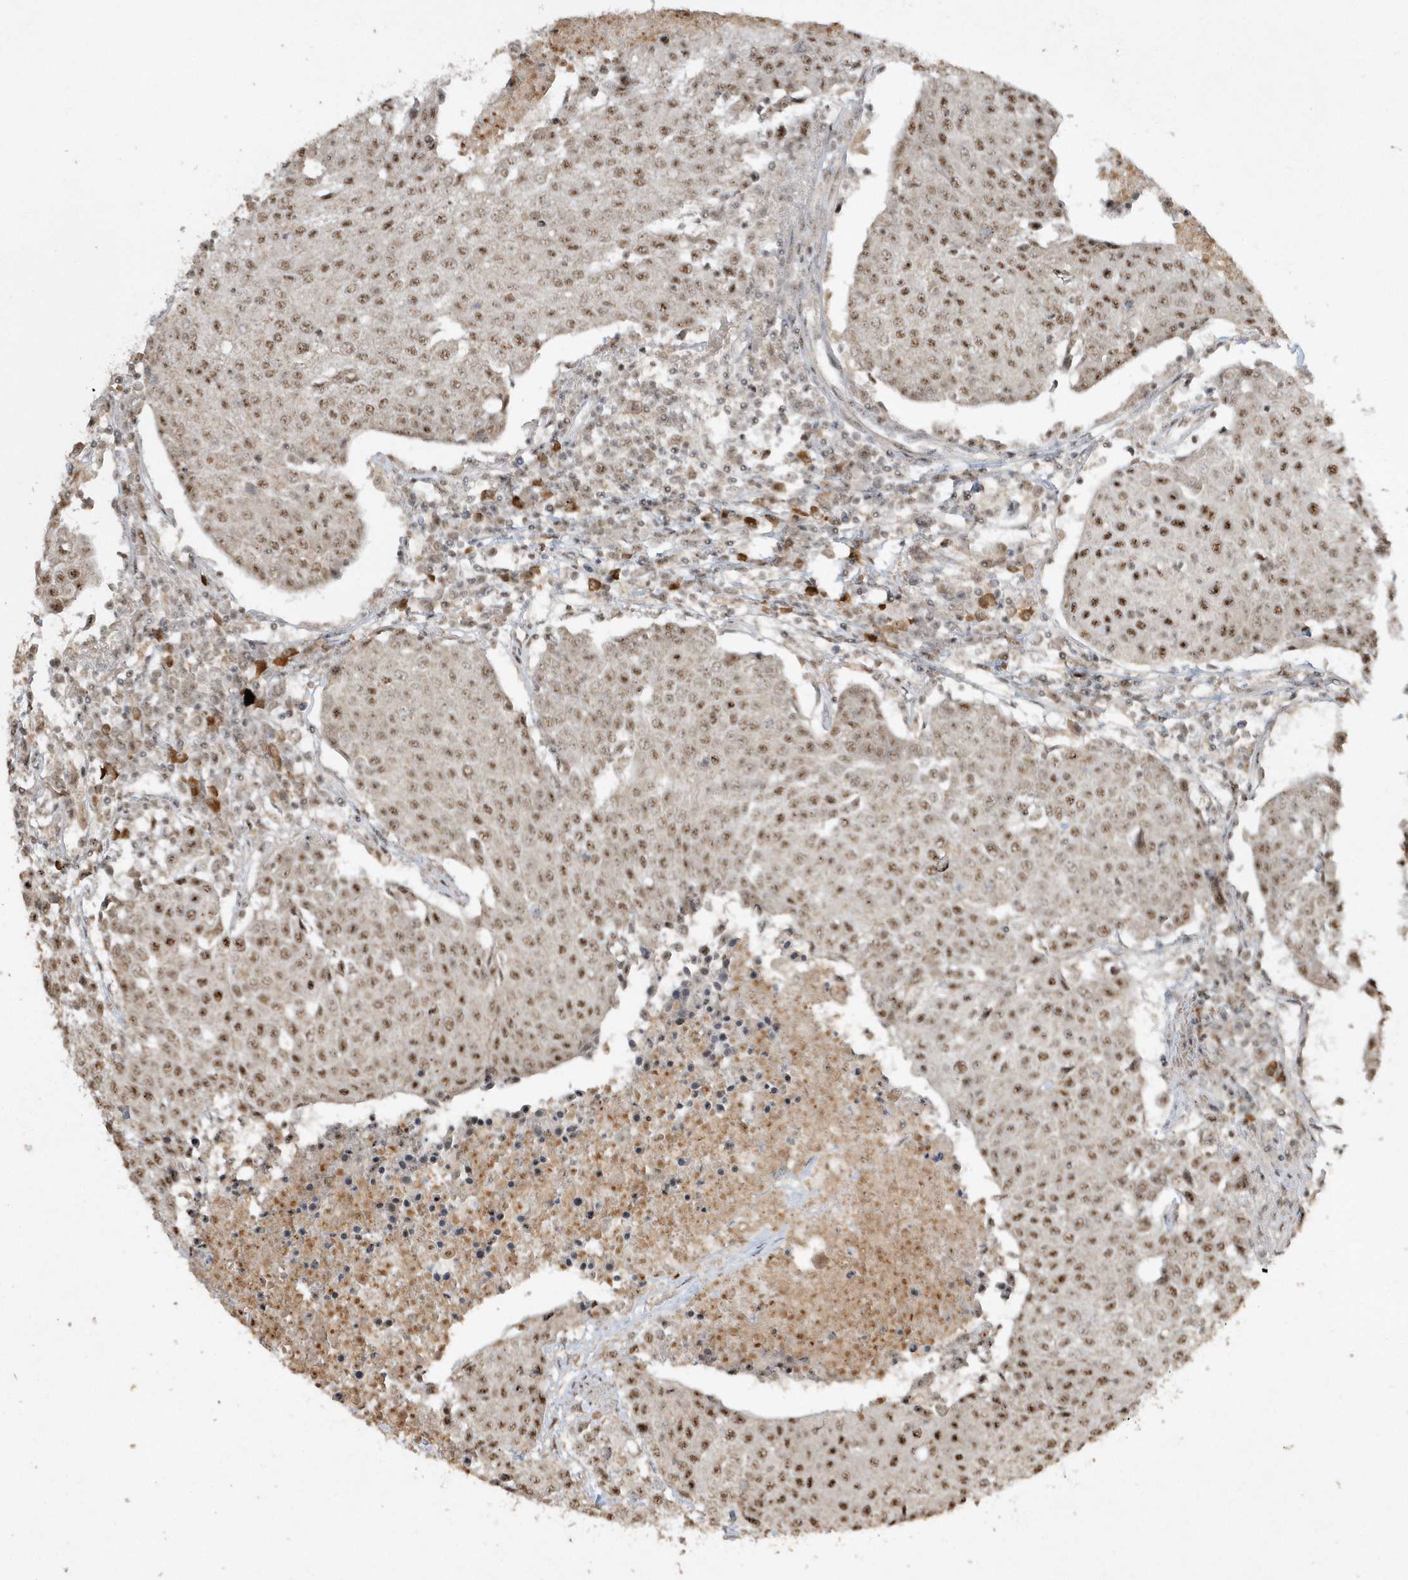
{"staining": {"intensity": "moderate", "quantity": ">75%", "location": "nuclear"}, "tissue": "urothelial cancer", "cell_type": "Tumor cells", "image_type": "cancer", "snomed": [{"axis": "morphology", "description": "Urothelial carcinoma, High grade"}, {"axis": "topography", "description": "Urinary bladder"}], "caption": "Urothelial cancer tissue shows moderate nuclear expression in approximately >75% of tumor cells (DAB = brown stain, brightfield microscopy at high magnification).", "gene": "POLR3B", "patient": {"sex": "female", "age": 85}}